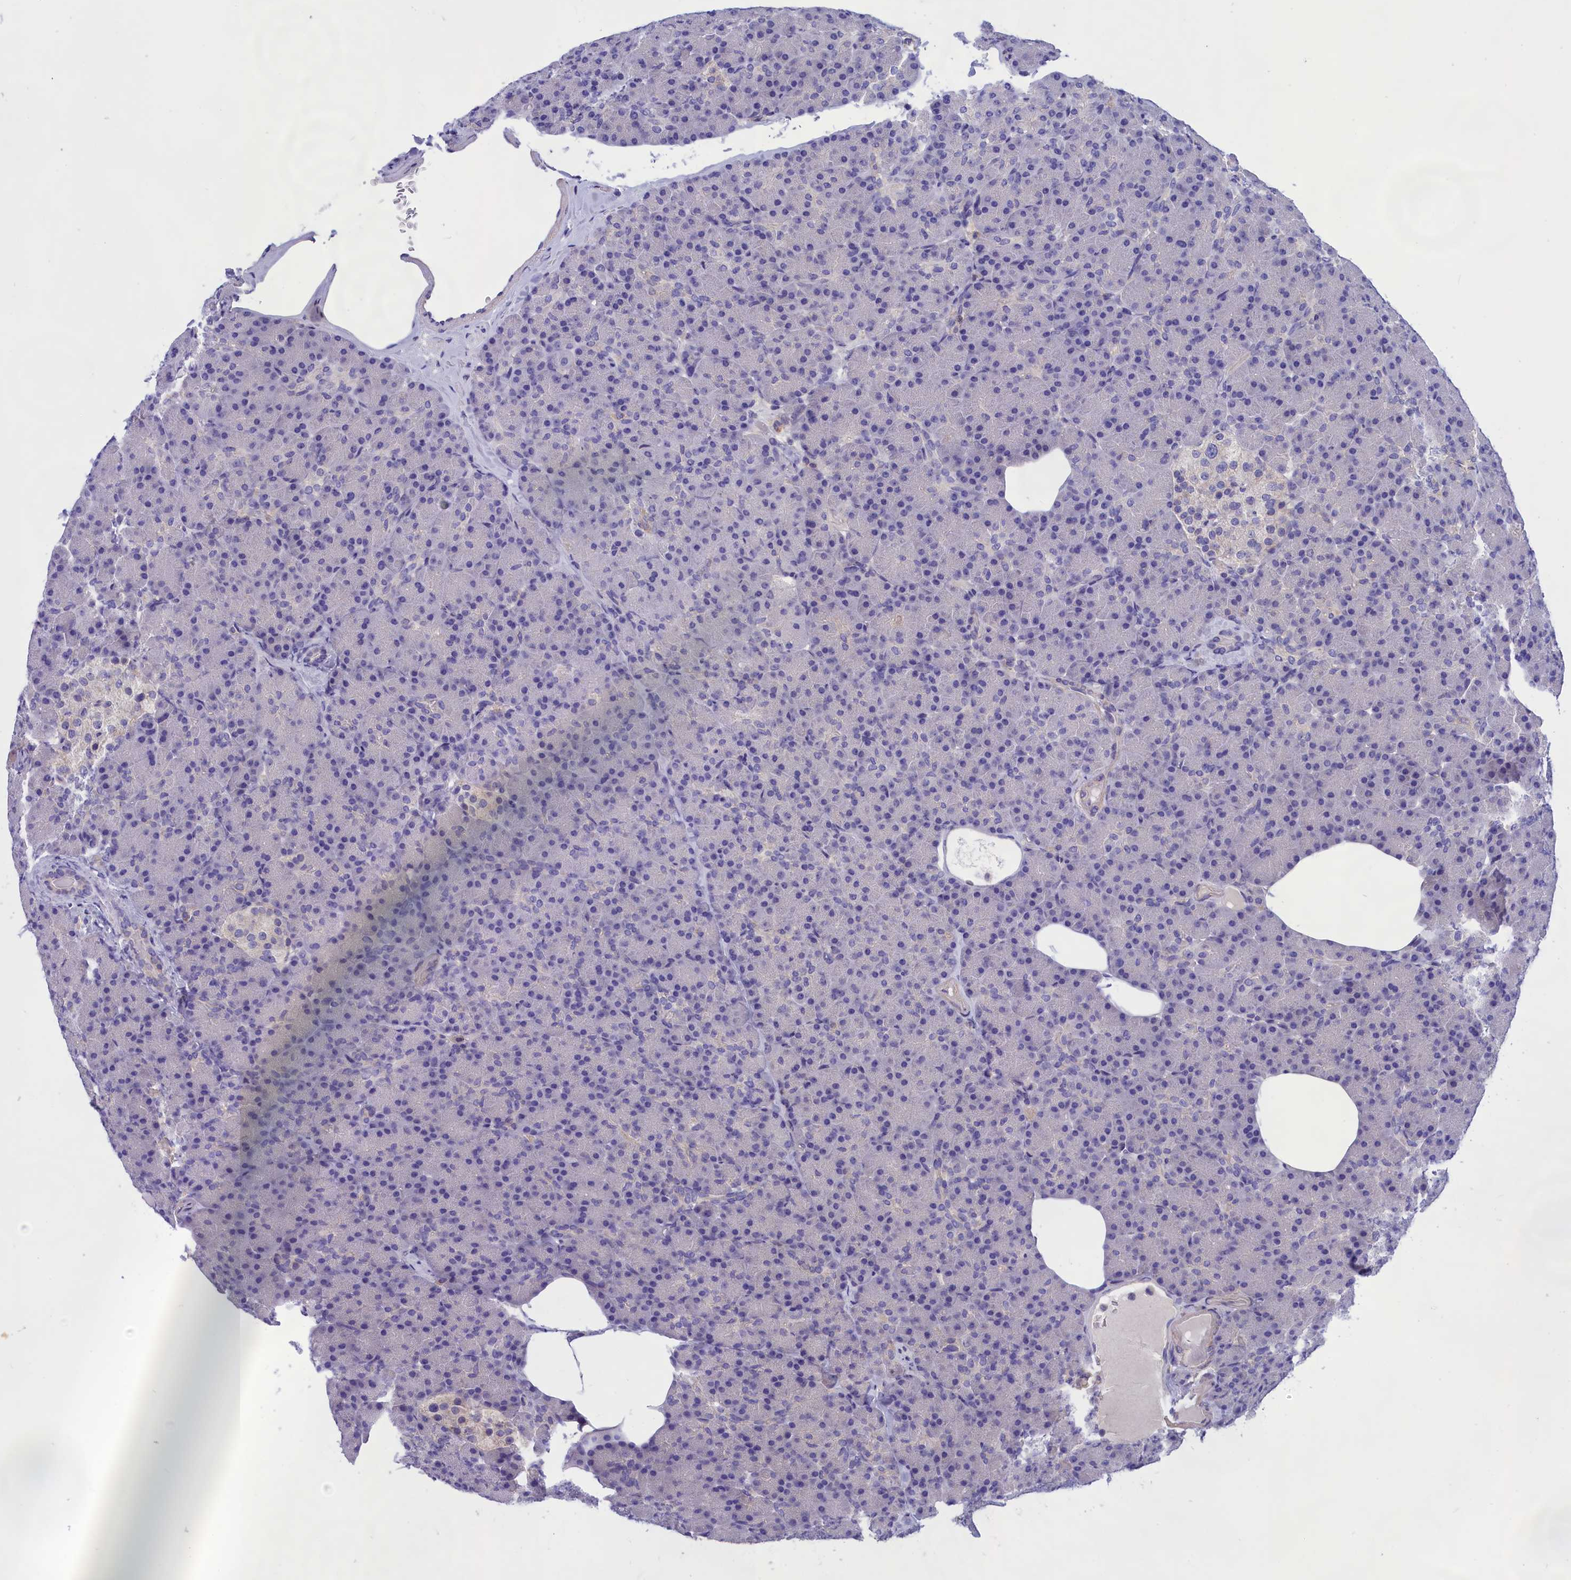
{"staining": {"intensity": "negative", "quantity": "none", "location": "none"}, "tissue": "pancreas", "cell_type": "Exocrine glandular cells", "image_type": "normal", "snomed": [{"axis": "morphology", "description": "Normal tissue, NOS"}, {"axis": "topography", "description": "Pancreas"}], "caption": "Immunohistochemistry photomicrograph of benign pancreas stained for a protein (brown), which displays no staining in exocrine glandular cells. (DAB IHC visualized using brightfield microscopy, high magnification).", "gene": "AMDHD2", "patient": {"sex": "female", "age": 43}}